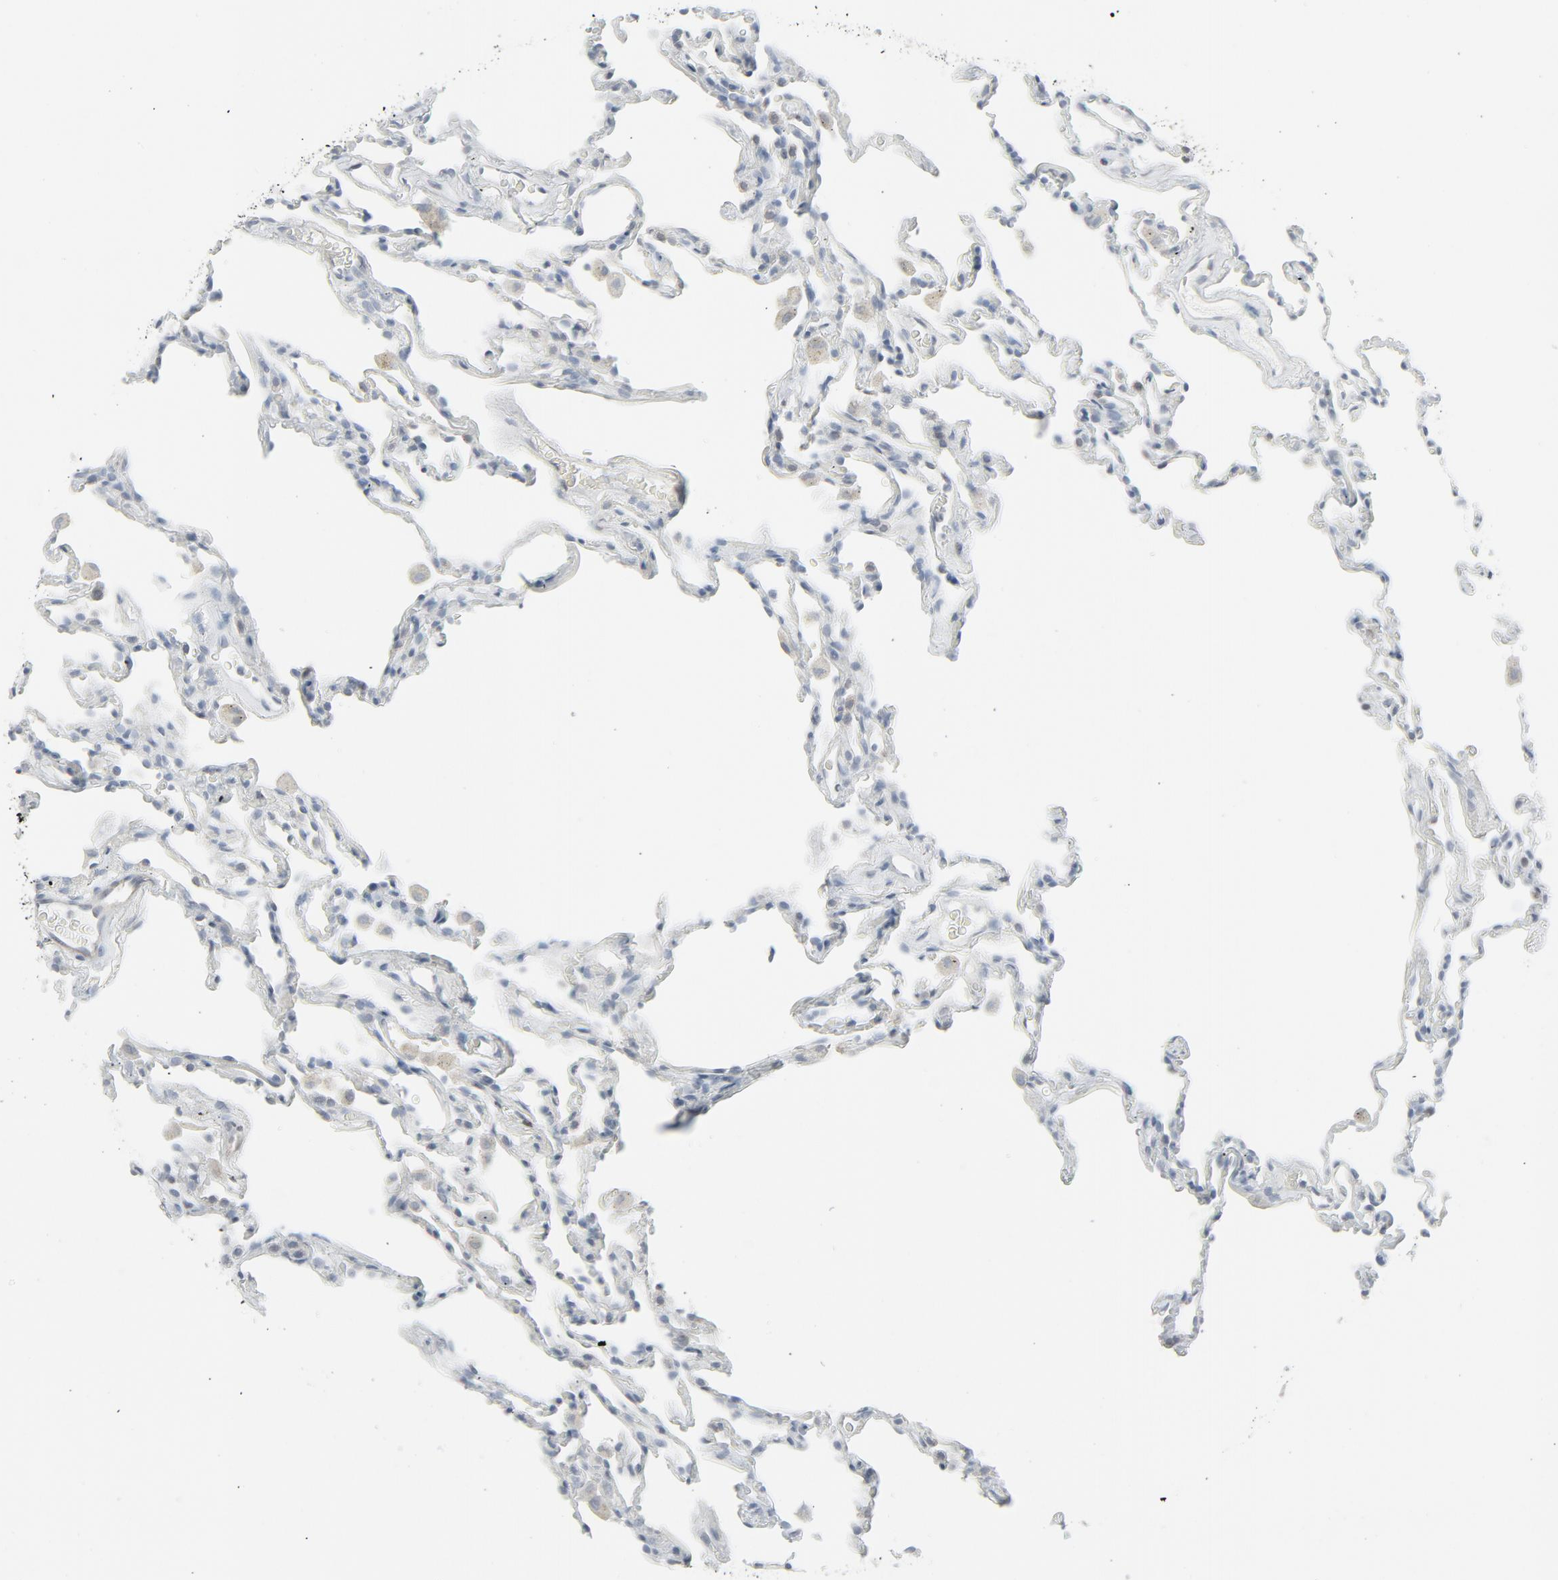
{"staining": {"intensity": "negative", "quantity": "none", "location": "none"}, "tissue": "lung", "cell_type": "Alveolar cells", "image_type": "normal", "snomed": [{"axis": "morphology", "description": "Normal tissue, NOS"}, {"axis": "morphology", "description": "Soft tissue tumor metastatic"}, {"axis": "topography", "description": "Lung"}], "caption": "An immunohistochemistry image of benign lung is shown. There is no staining in alveolar cells of lung.", "gene": "FGFR3", "patient": {"sex": "male", "age": 59}}